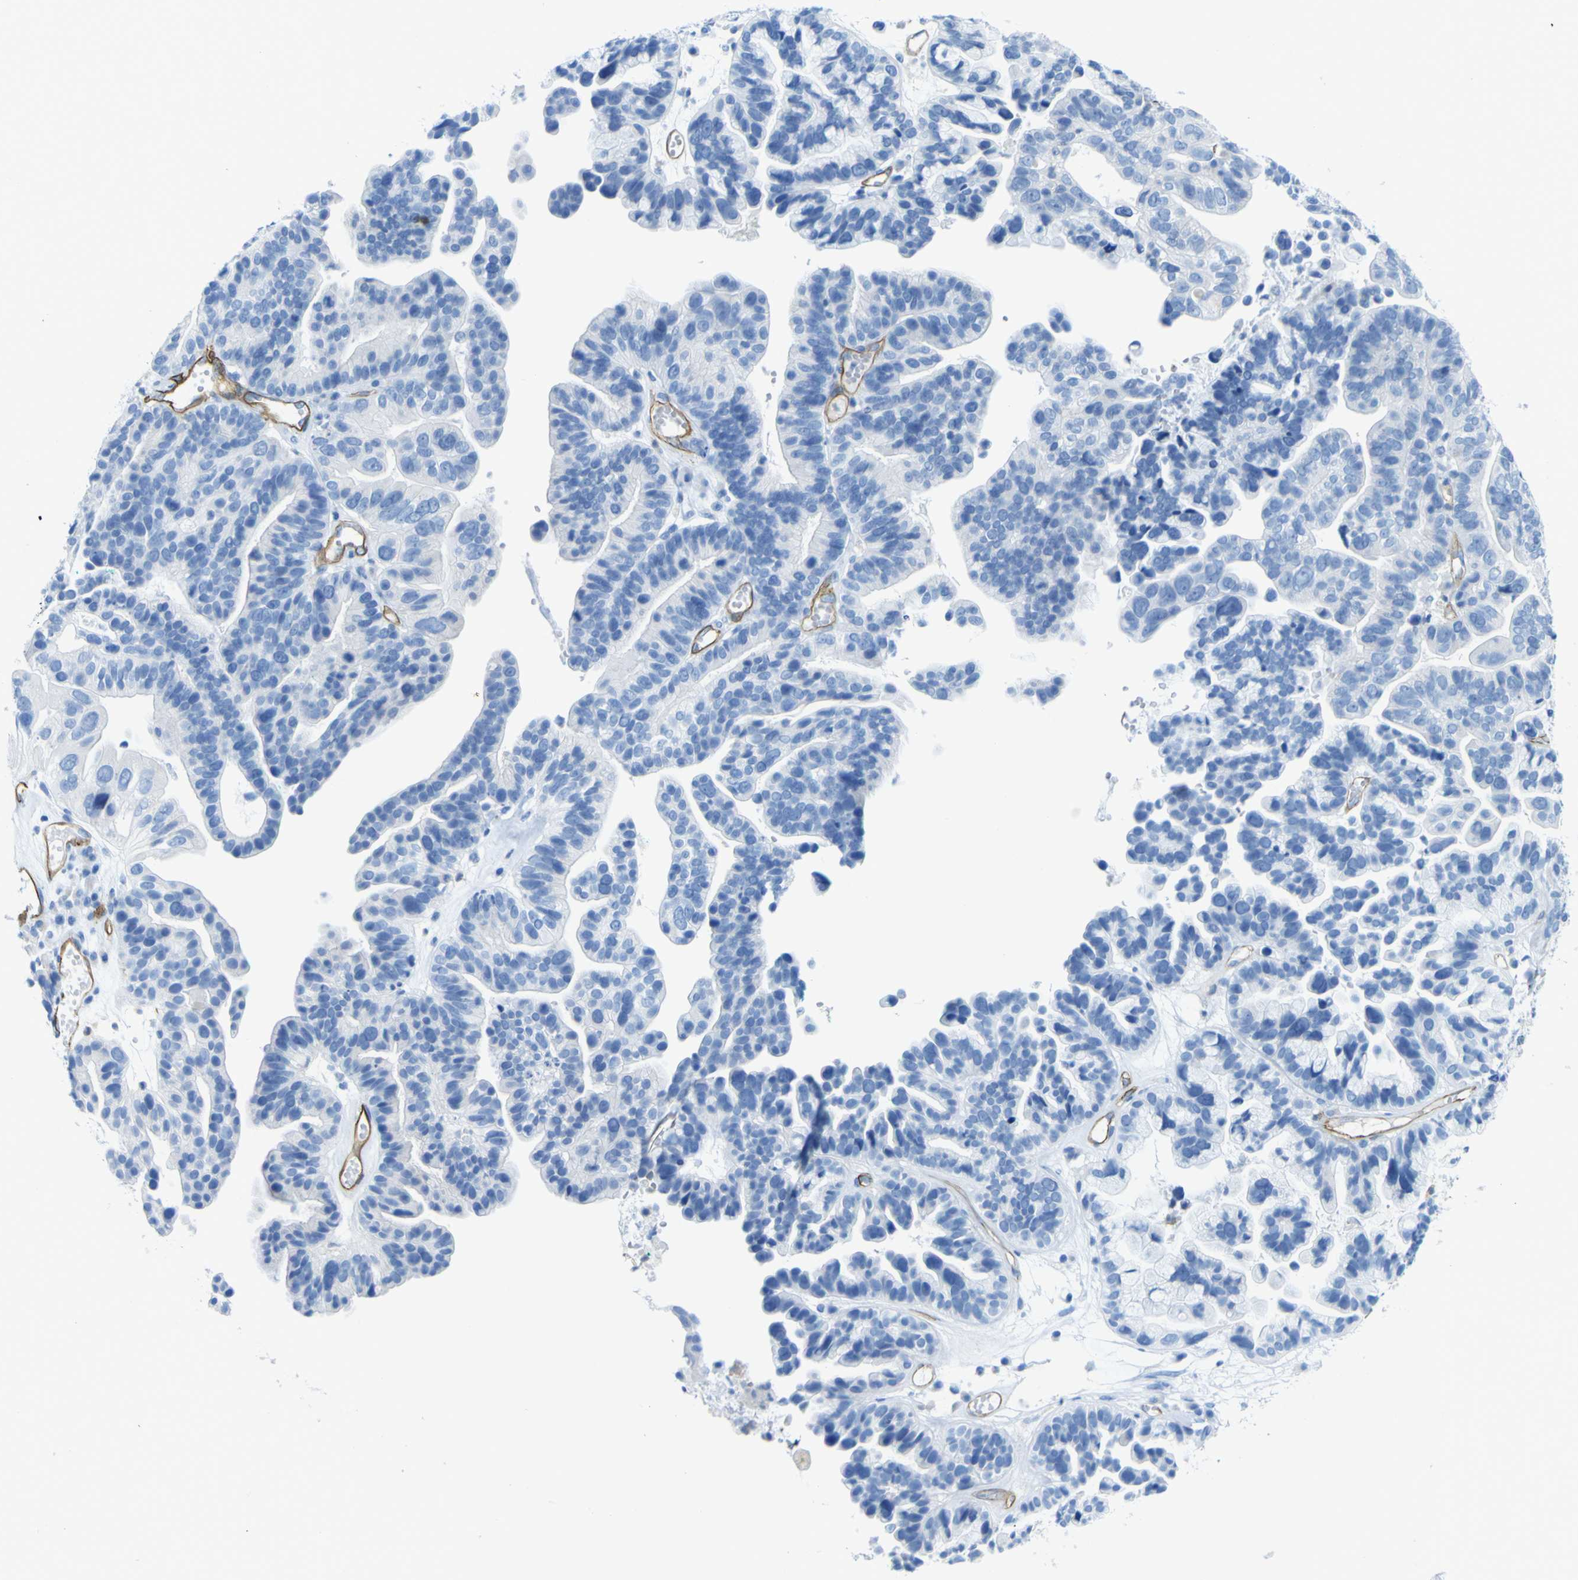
{"staining": {"intensity": "negative", "quantity": "none", "location": "none"}, "tissue": "ovarian cancer", "cell_type": "Tumor cells", "image_type": "cancer", "snomed": [{"axis": "morphology", "description": "Cystadenocarcinoma, serous, NOS"}, {"axis": "topography", "description": "Ovary"}], "caption": "The image reveals no staining of tumor cells in ovarian serous cystadenocarcinoma.", "gene": "CD93", "patient": {"sex": "female", "age": 56}}